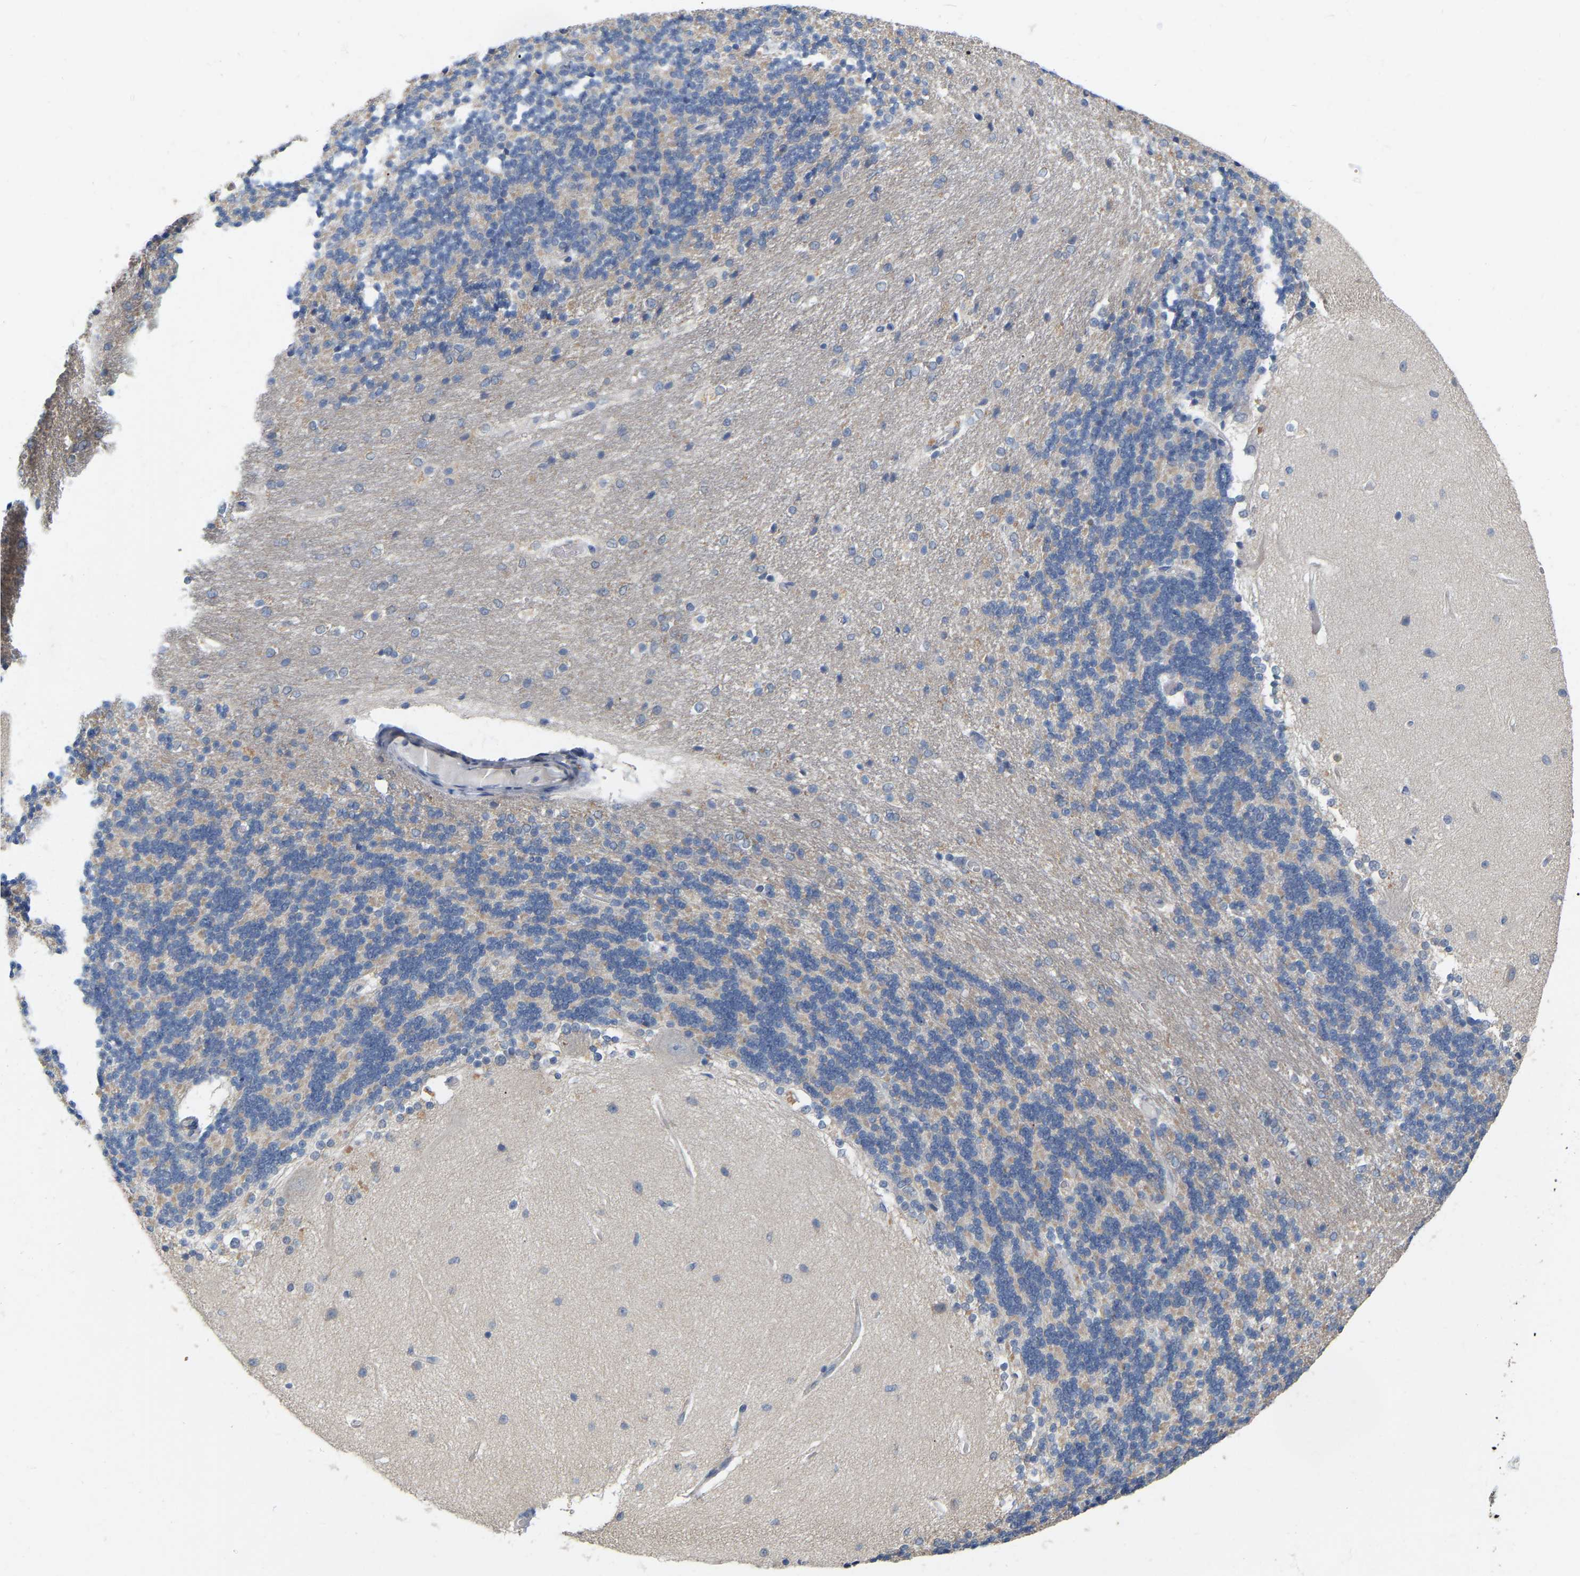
{"staining": {"intensity": "weak", "quantity": "<25%", "location": "cytoplasmic/membranous"}, "tissue": "cerebellum", "cell_type": "Cells in granular layer", "image_type": "normal", "snomed": [{"axis": "morphology", "description": "Normal tissue, NOS"}, {"axis": "topography", "description": "Cerebellum"}], "caption": "Protein analysis of normal cerebellum shows no significant staining in cells in granular layer.", "gene": "WIPI2", "patient": {"sex": "female", "age": 54}}